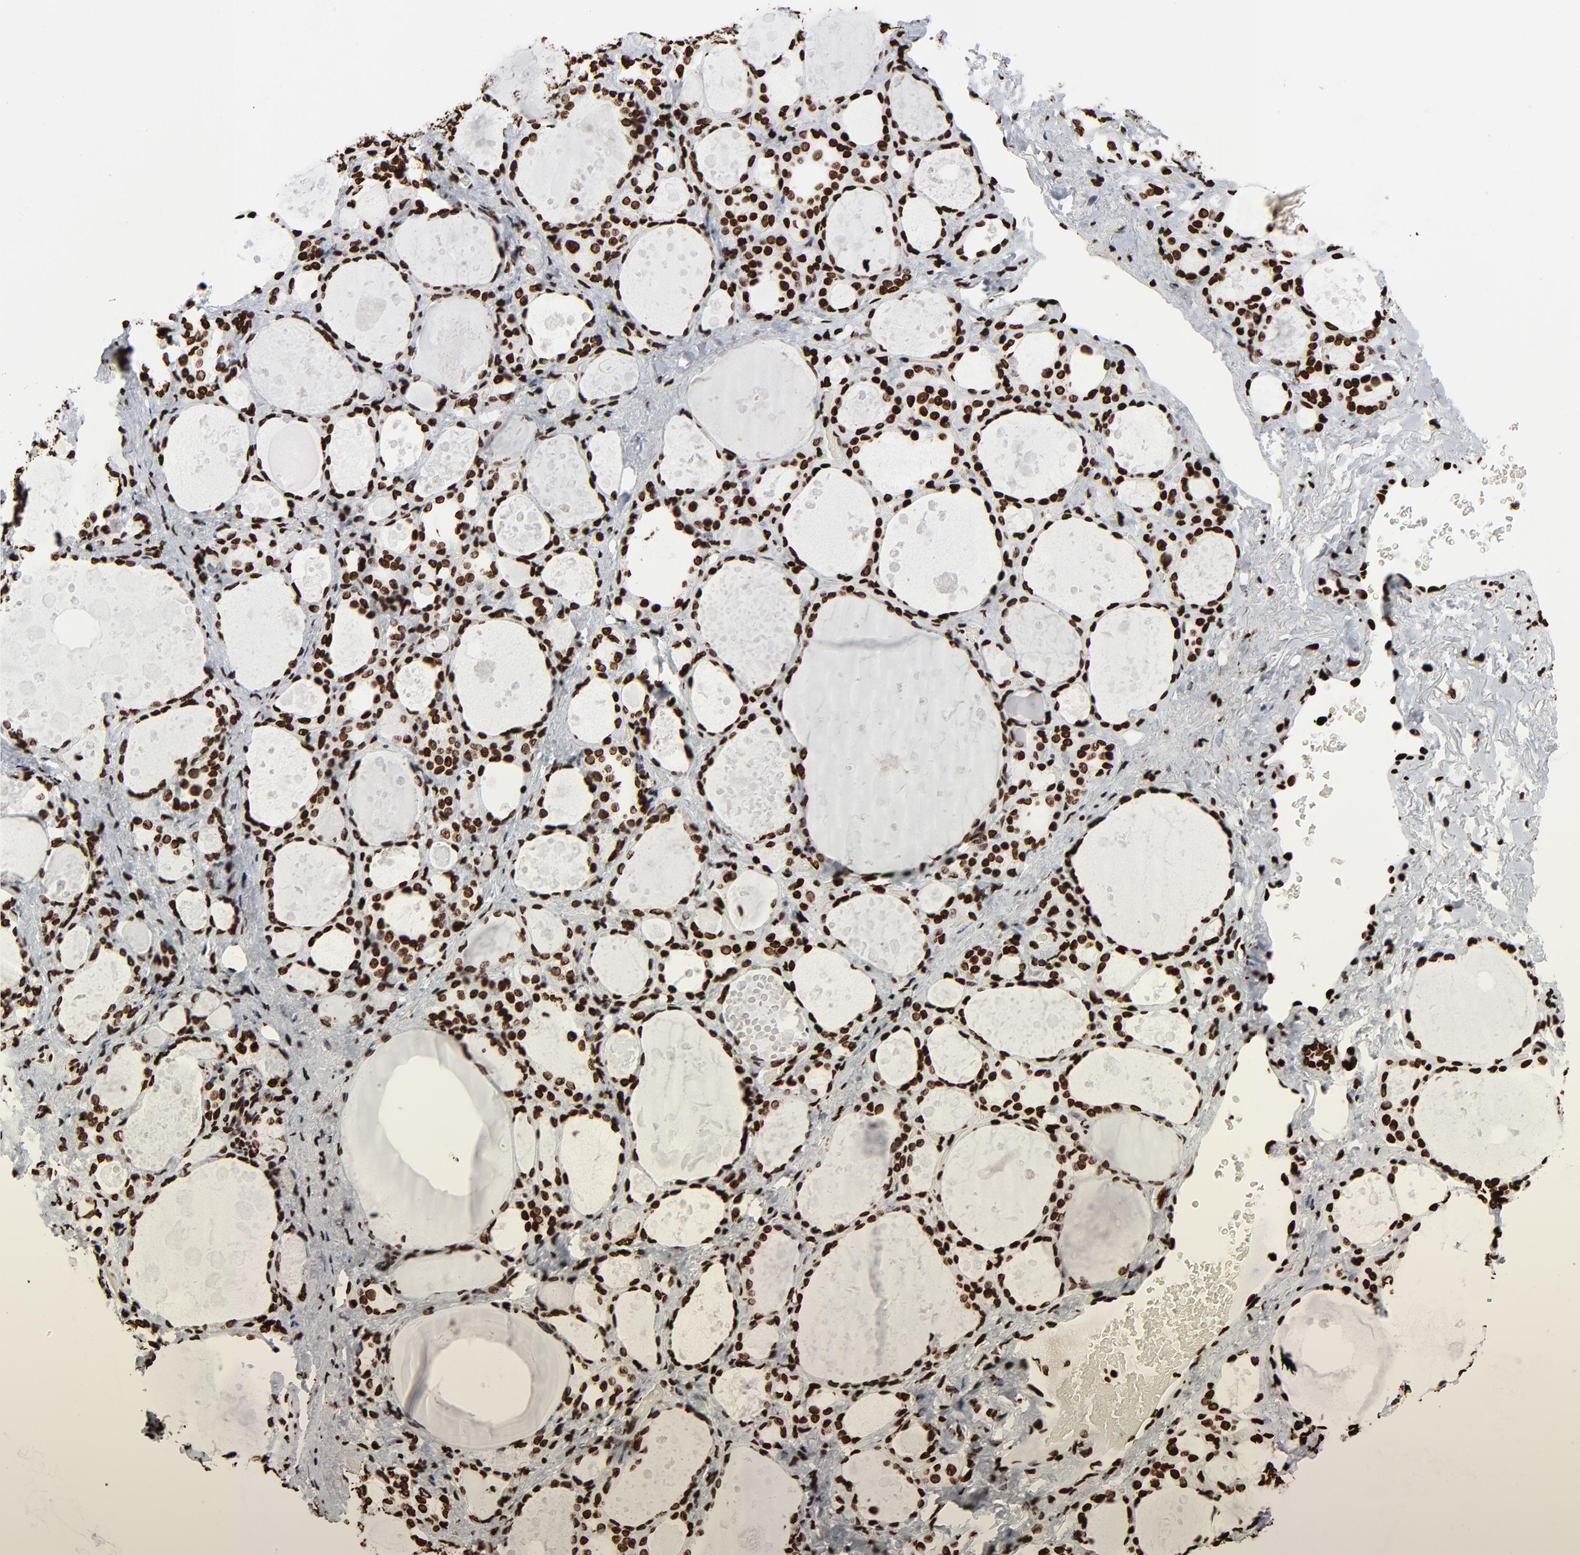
{"staining": {"intensity": "strong", "quantity": ">75%", "location": "nuclear"}, "tissue": "thyroid gland", "cell_type": "Glandular cells", "image_type": "normal", "snomed": [{"axis": "morphology", "description": "Normal tissue, NOS"}, {"axis": "topography", "description": "Thyroid gland"}], "caption": "Protein analysis of normal thyroid gland demonstrates strong nuclear positivity in about >75% of glandular cells.", "gene": "H3", "patient": {"sex": "female", "age": 75}}